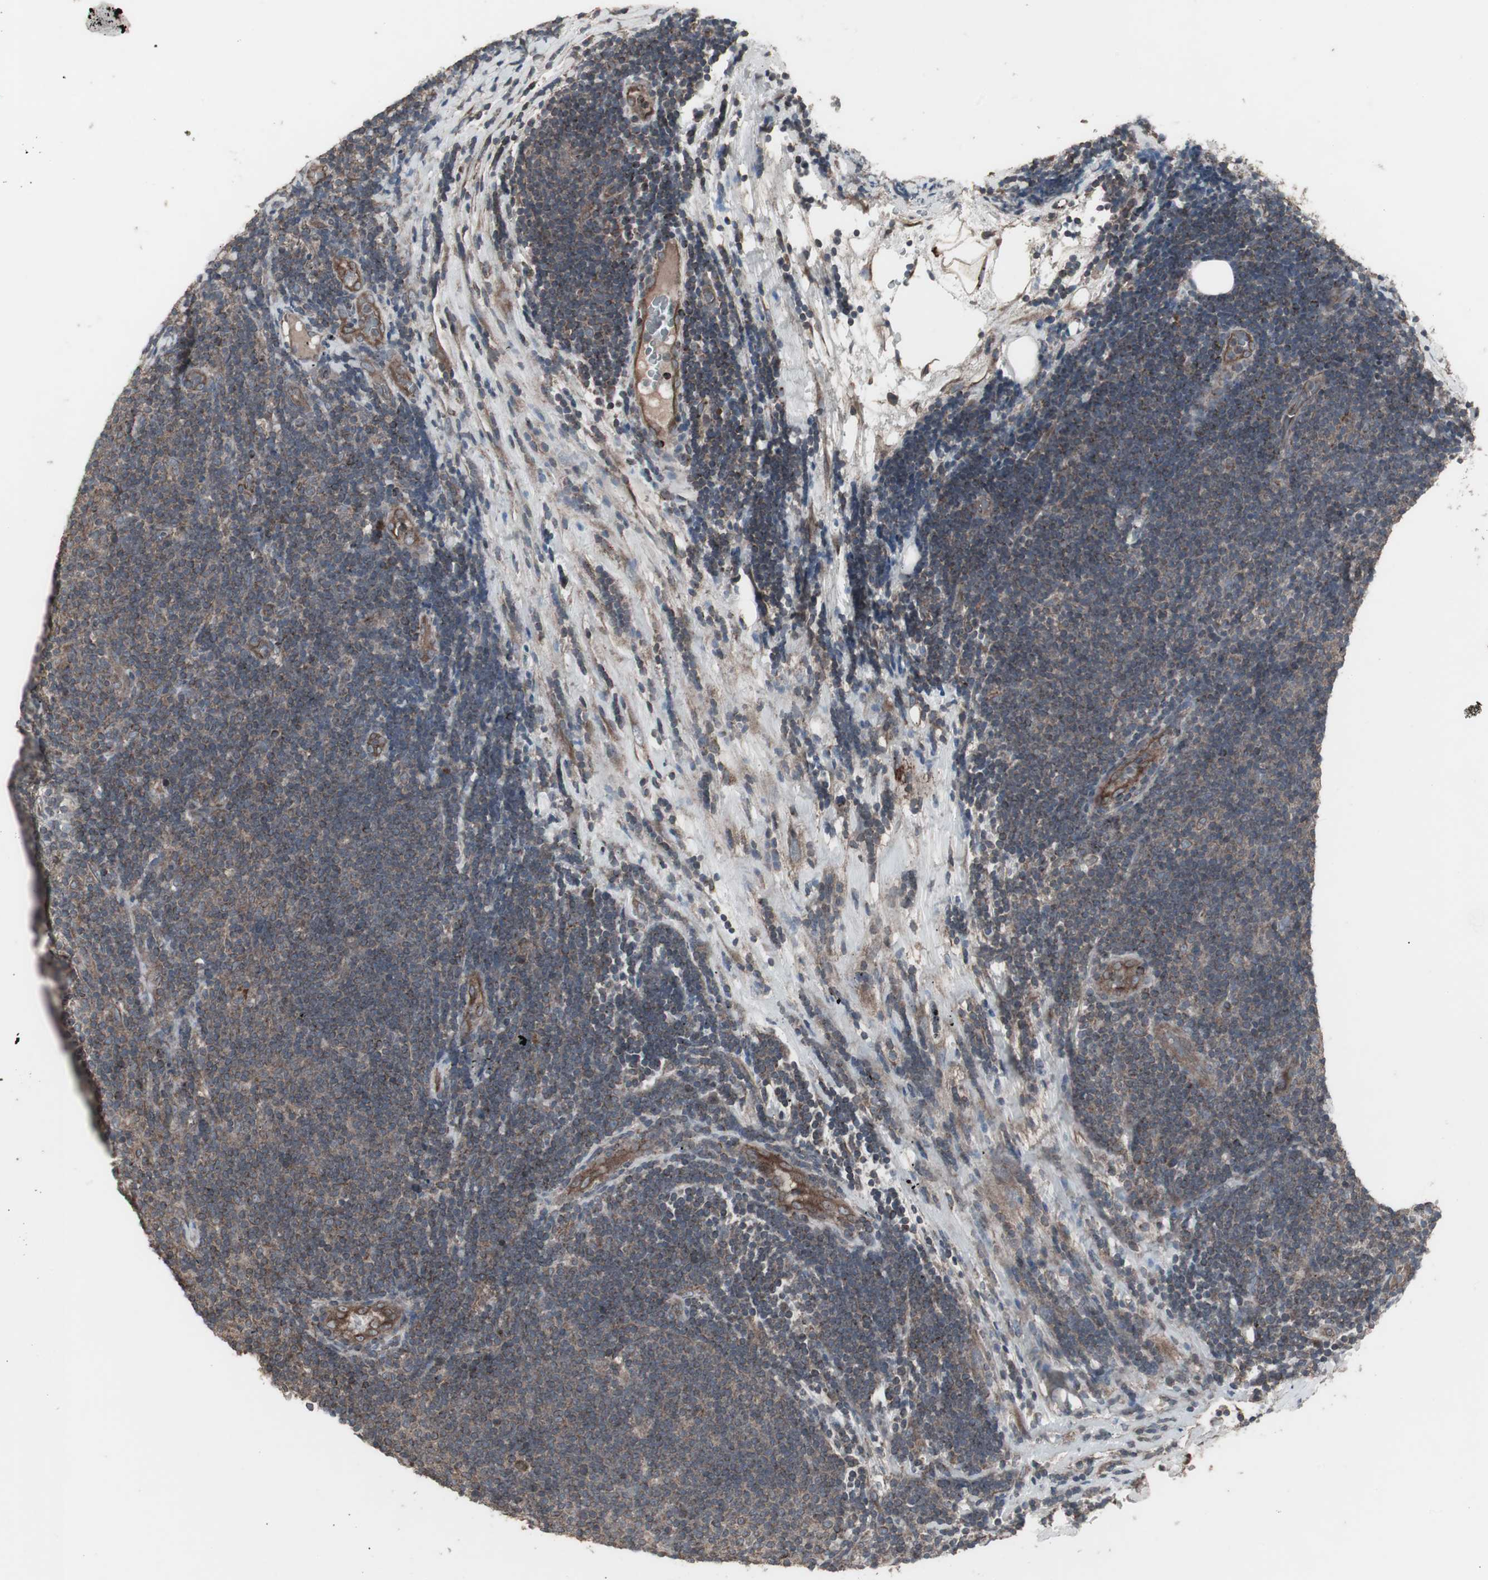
{"staining": {"intensity": "weak", "quantity": ">75%", "location": "cytoplasmic/membranous"}, "tissue": "lymphoma", "cell_type": "Tumor cells", "image_type": "cancer", "snomed": [{"axis": "morphology", "description": "Malignant lymphoma, non-Hodgkin's type, Low grade"}, {"axis": "topography", "description": "Lymph node"}], "caption": "High-power microscopy captured an IHC photomicrograph of lymphoma, revealing weak cytoplasmic/membranous staining in about >75% of tumor cells.", "gene": "SSTR2", "patient": {"sex": "male", "age": 83}}